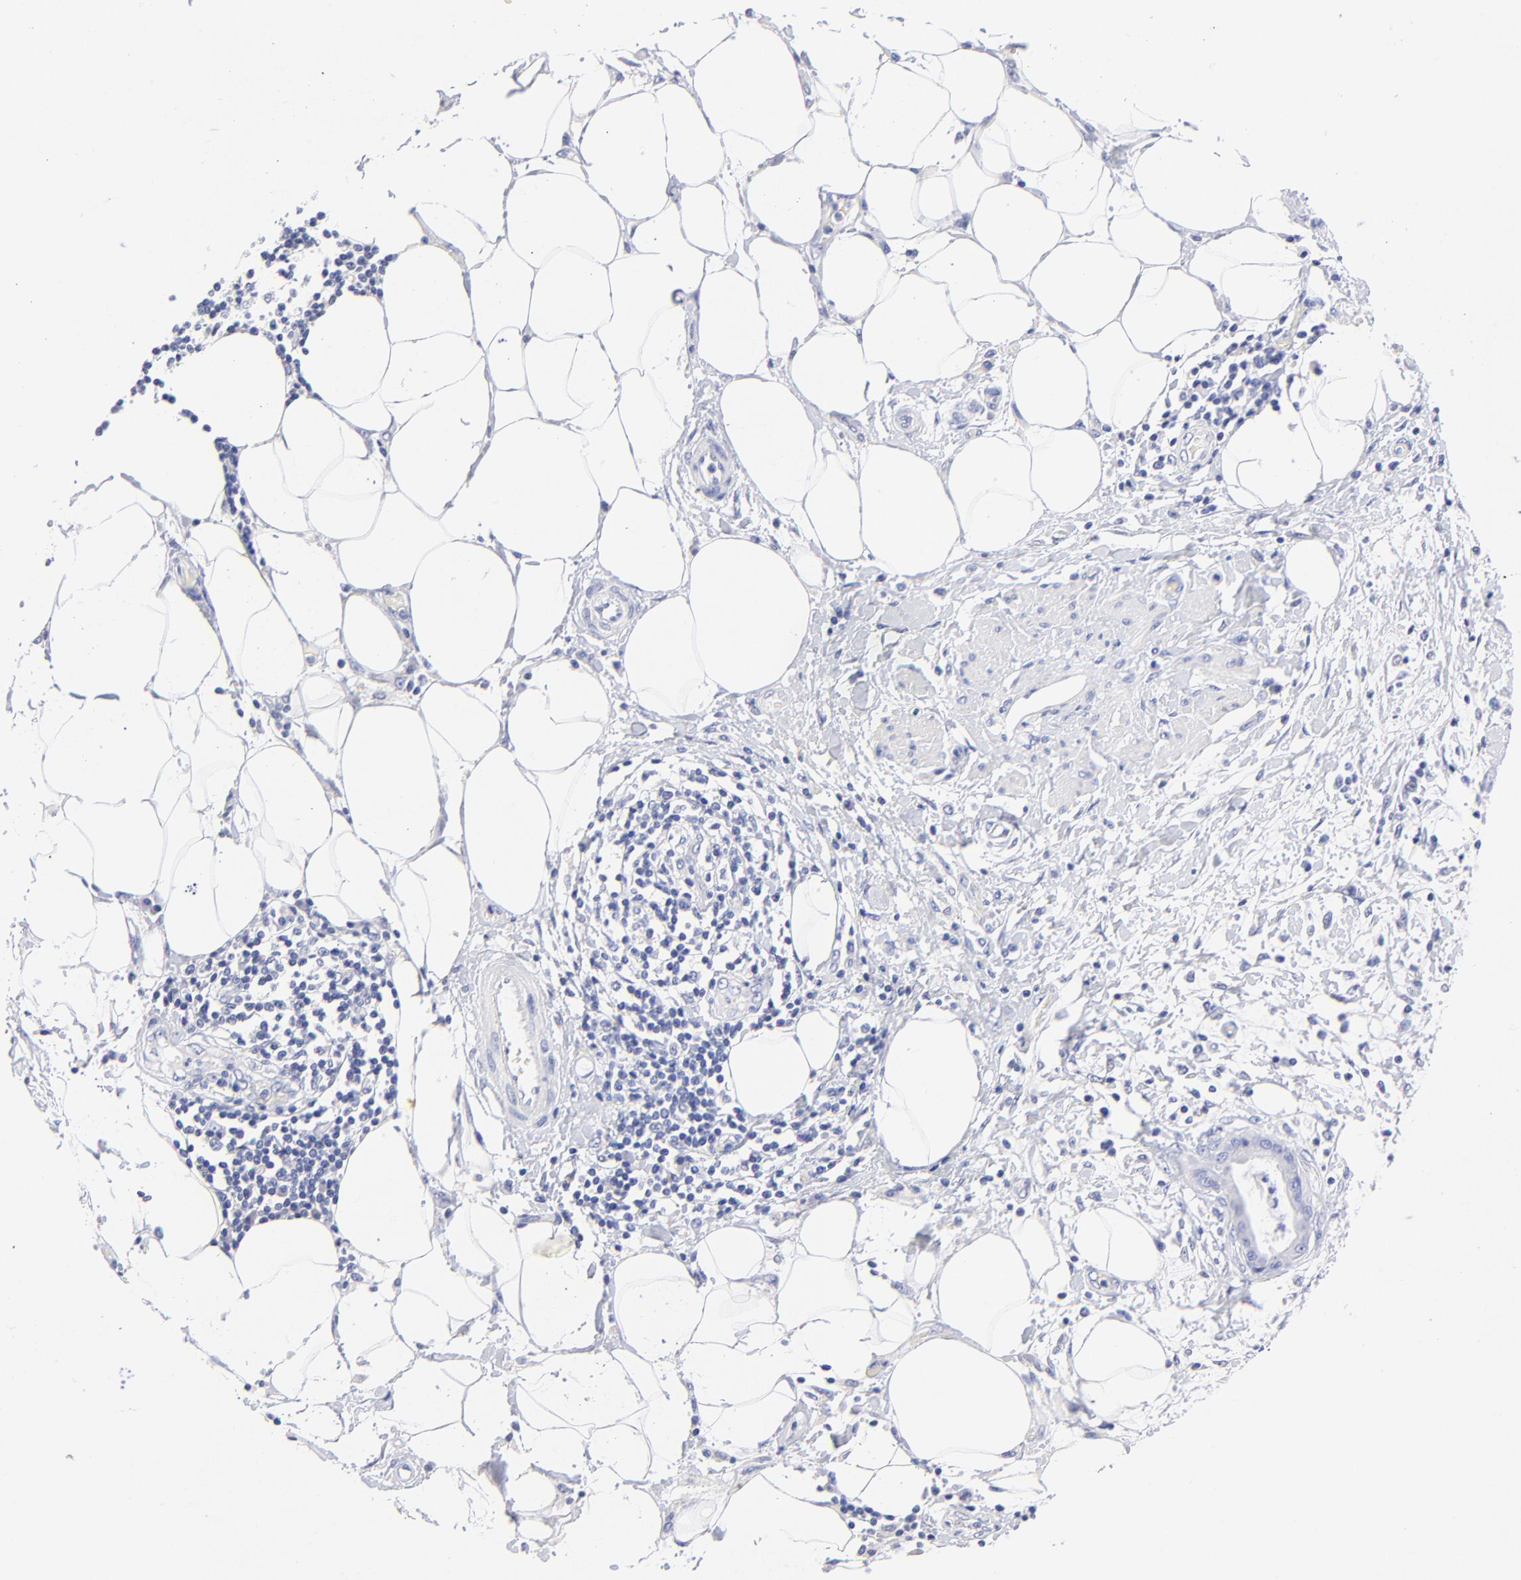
{"staining": {"intensity": "negative", "quantity": "none", "location": "none"}, "tissue": "pancreatic cancer", "cell_type": "Tumor cells", "image_type": "cancer", "snomed": [{"axis": "morphology", "description": "Adenocarcinoma, NOS"}, {"axis": "topography", "description": "Pancreas"}], "caption": "Tumor cells show no significant positivity in pancreatic cancer (adenocarcinoma).", "gene": "HORMAD2", "patient": {"sex": "female", "age": 64}}